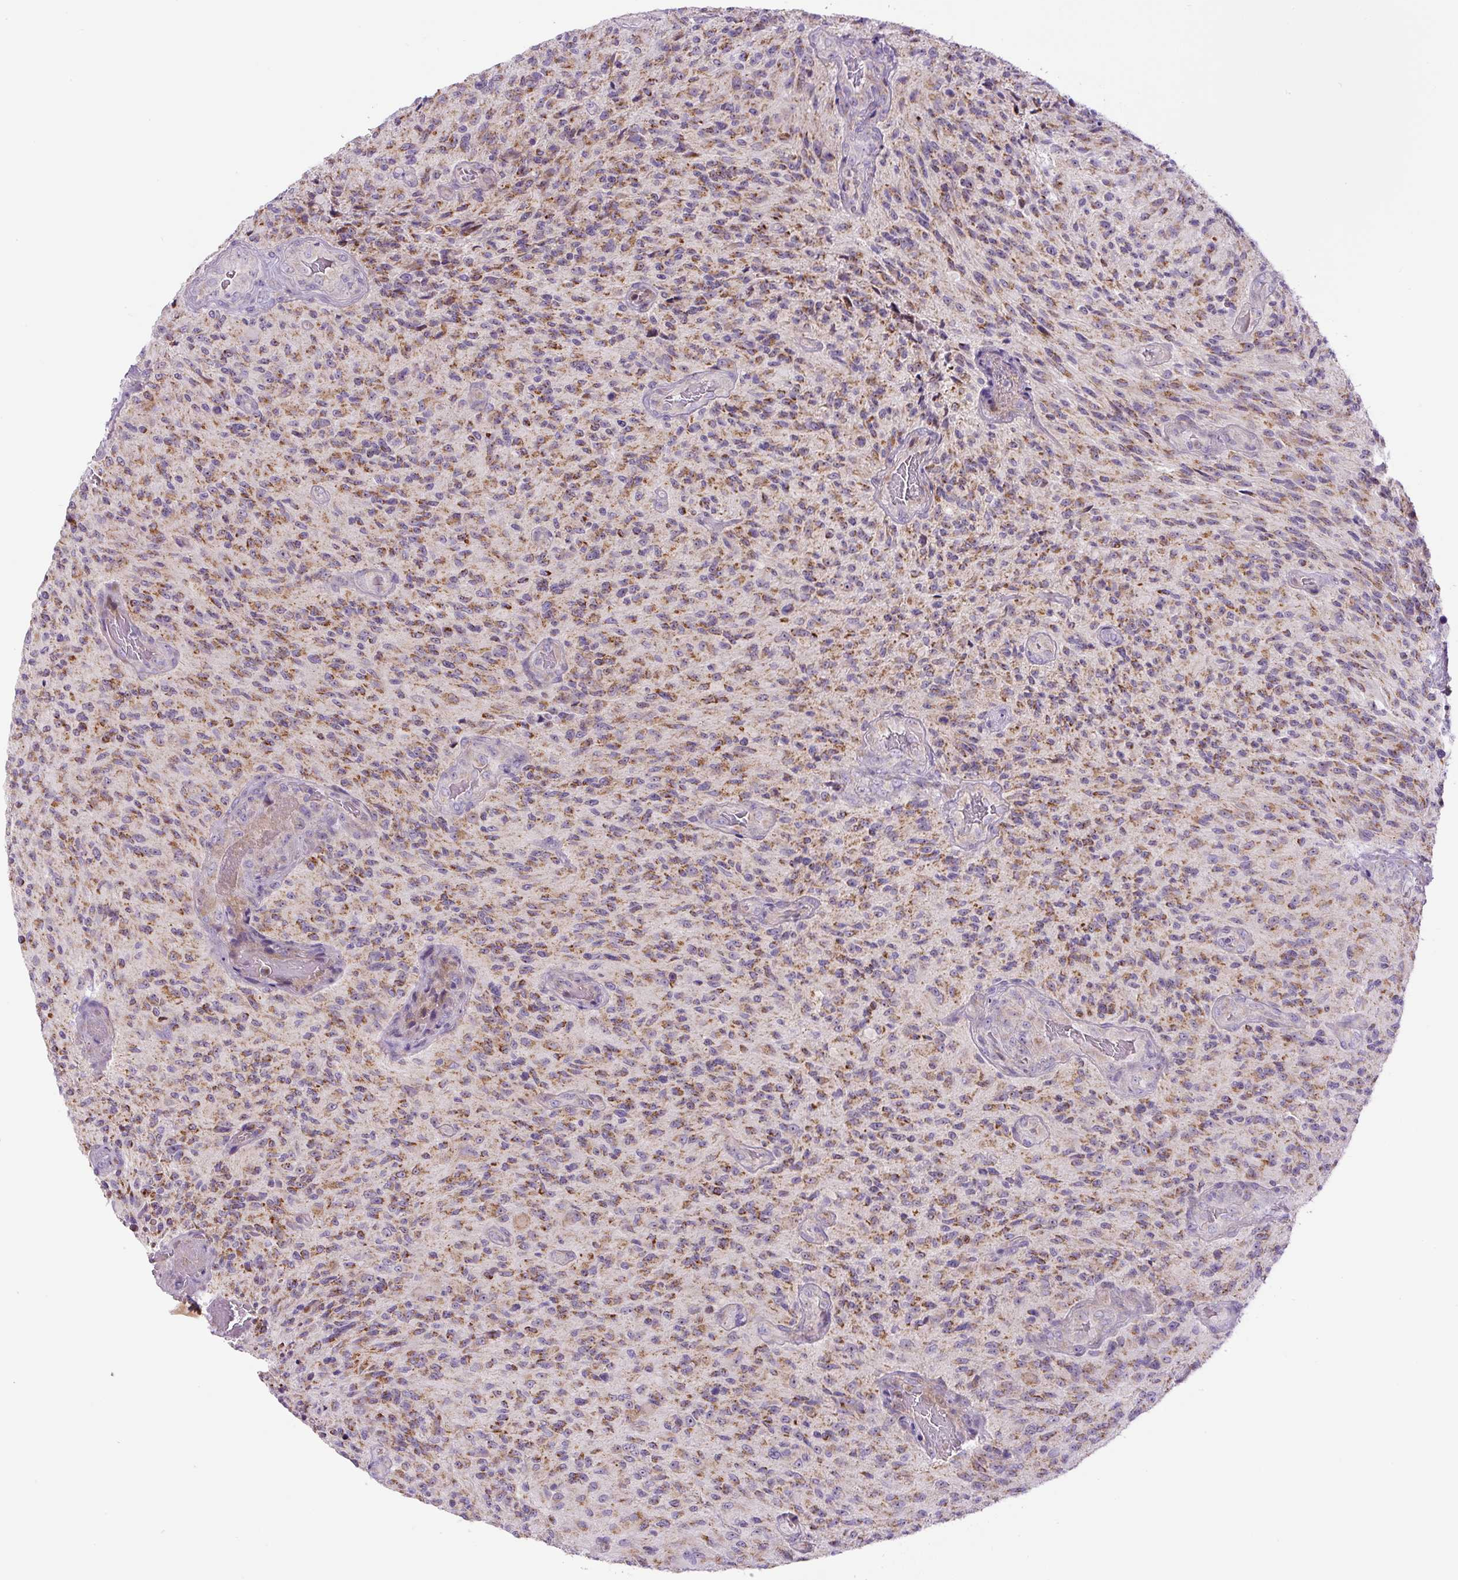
{"staining": {"intensity": "moderate", "quantity": ">75%", "location": "cytoplasmic/membranous"}, "tissue": "glioma", "cell_type": "Tumor cells", "image_type": "cancer", "snomed": [{"axis": "morphology", "description": "Normal tissue, NOS"}, {"axis": "morphology", "description": "Glioma, malignant, High grade"}, {"axis": "topography", "description": "Cerebral cortex"}], "caption": "Protein staining reveals moderate cytoplasmic/membranous staining in about >75% of tumor cells in glioma.", "gene": "ZNF596", "patient": {"sex": "male", "age": 56}}